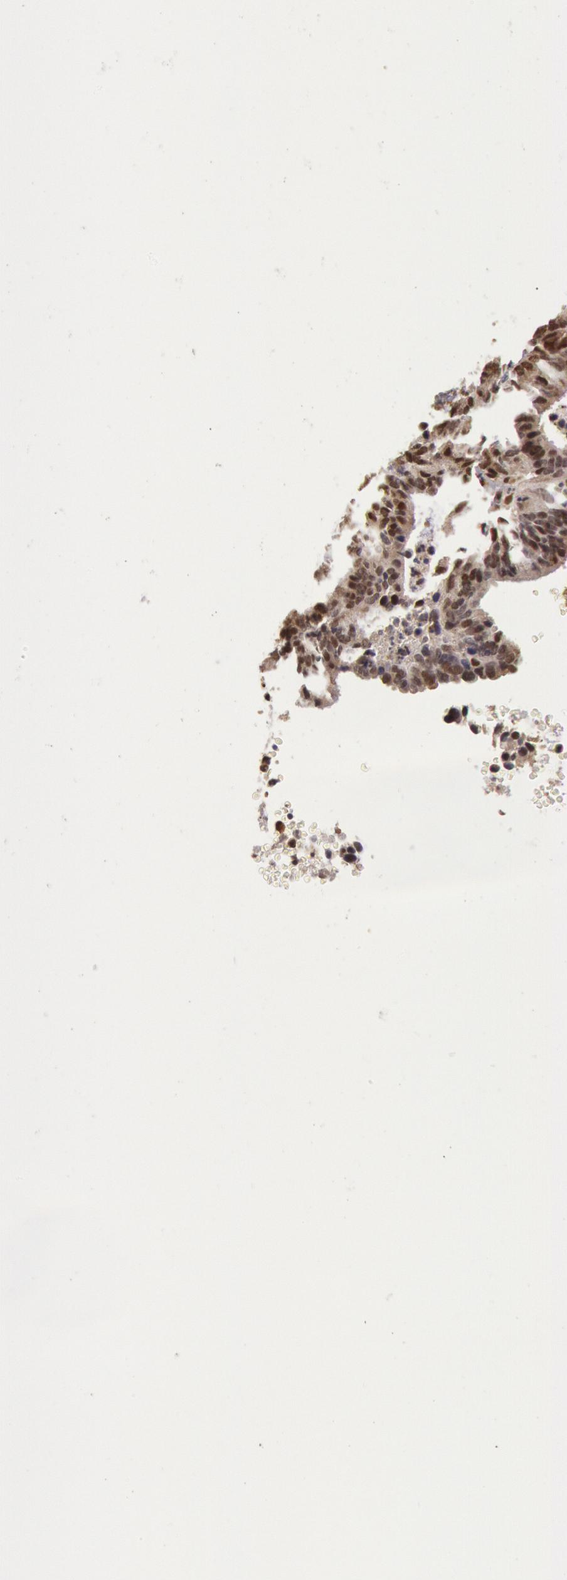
{"staining": {"intensity": "weak", "quantity": "25%-75%", "location": "nuclear"}, "tissue": "ovarian cancer", "cell_type": "Tumor cells", "image_type": "cancer", "snomed": [{"axis": "morphology", "description": "Carcinoma, endometroid"}, {"axis": "topography", "description": "Ovary"}], "caption": "An immunohistochemistry image of neoplastic tissue is shown. Protein staining in brown shows weak nuclear positivity in endometroid carcinoma (ovarian) within tumor cells.", "gene": "LIG4", "patient": {"sex": "female", "age": 52}}